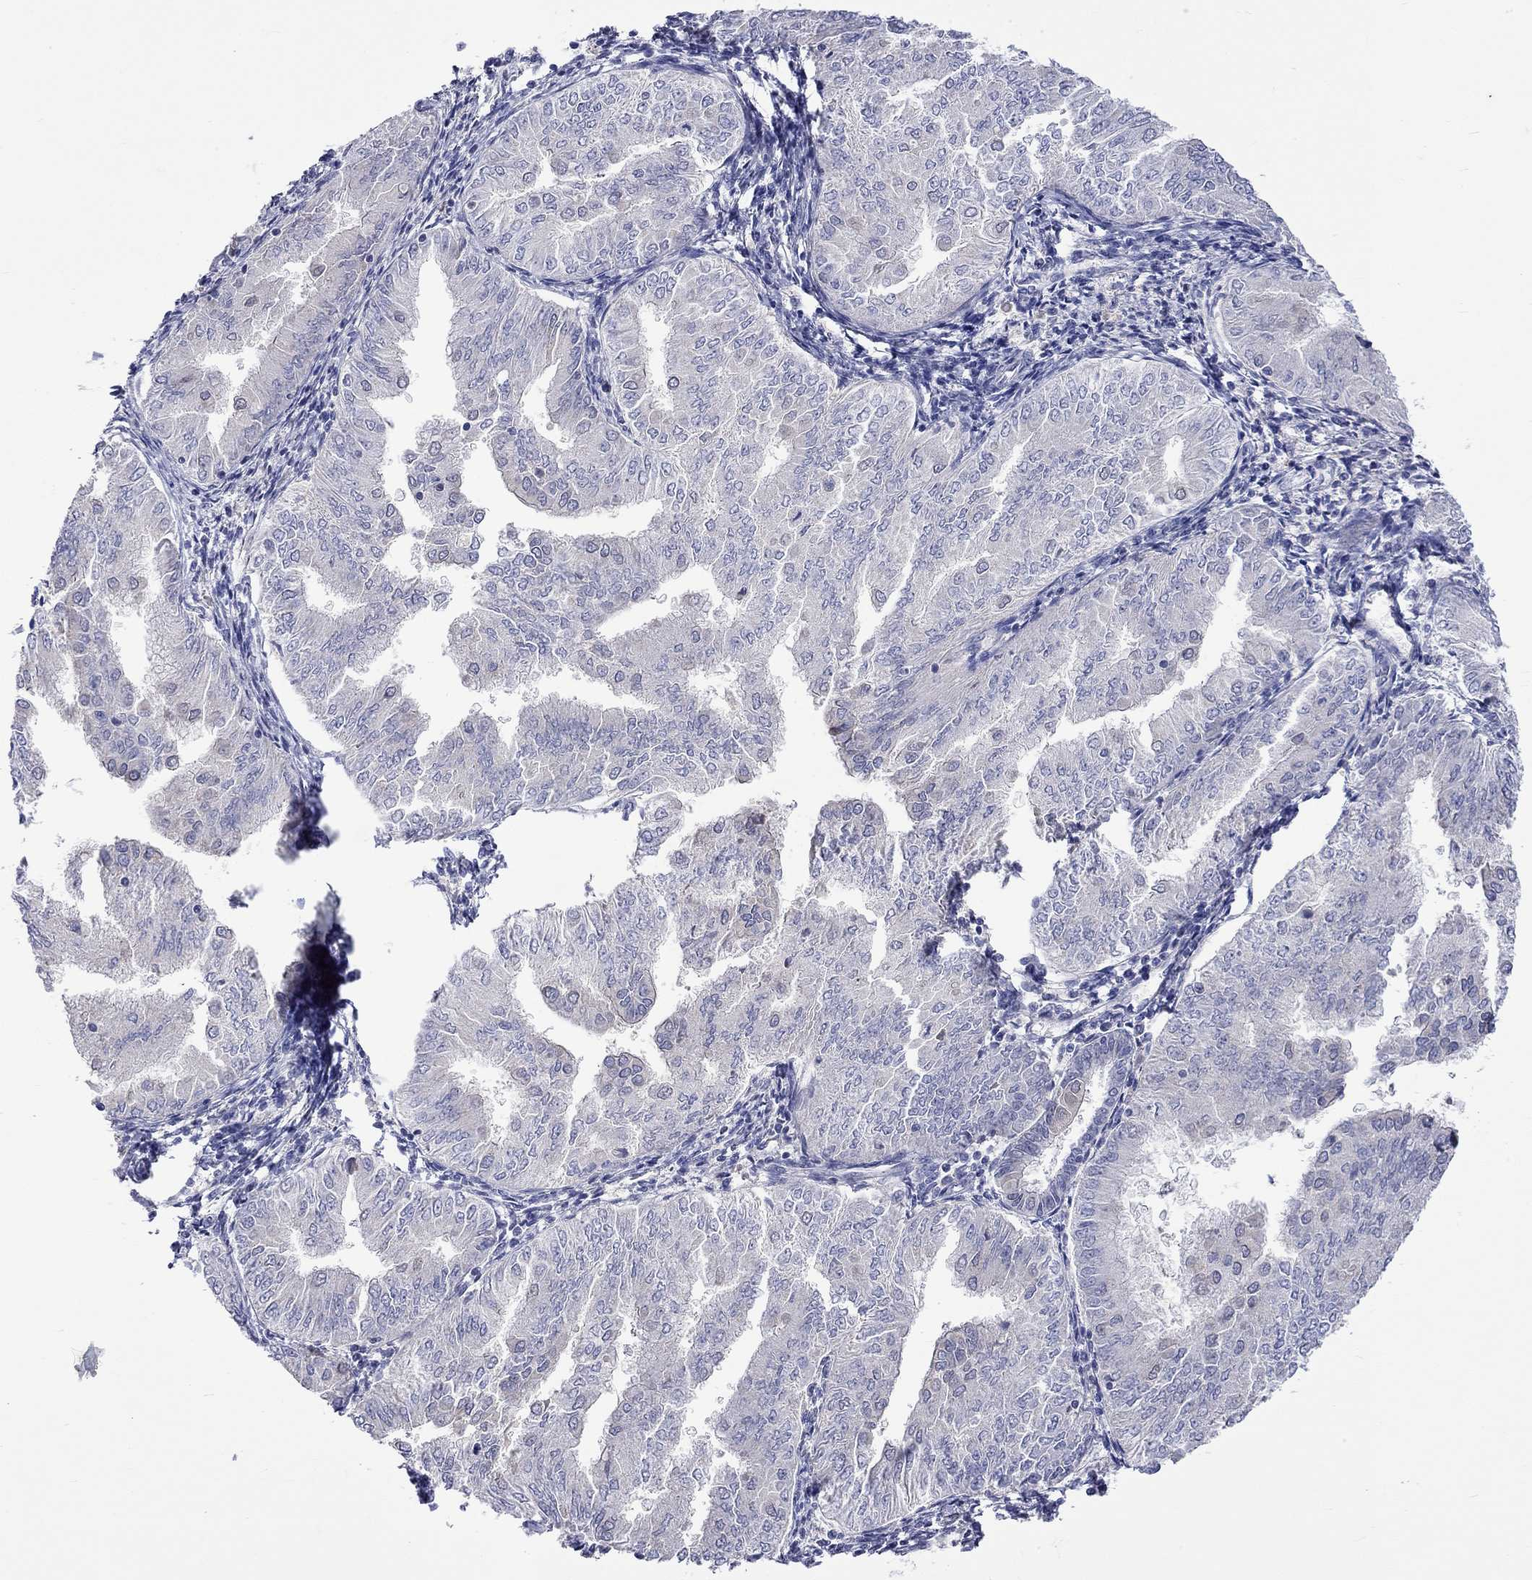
{"staining": {"intensity": "negative", "quantity": "none", "location": "none"}, "tissue": "endometrial cancer", "cell_type": "Tumor cells", "image_type": "cancer", "snomed": [{"axis": "morphology", "description": "Adenocarcinoma, NOS"}, {"axis": "topography", "description": "Endometrium"}], "caption": "DAB immunohistochemical staining of human endometrial cancer shows no significant staining in tumor cells.", "gene": "LRFN4", "patient": {"sex": "female", "age": 53}}